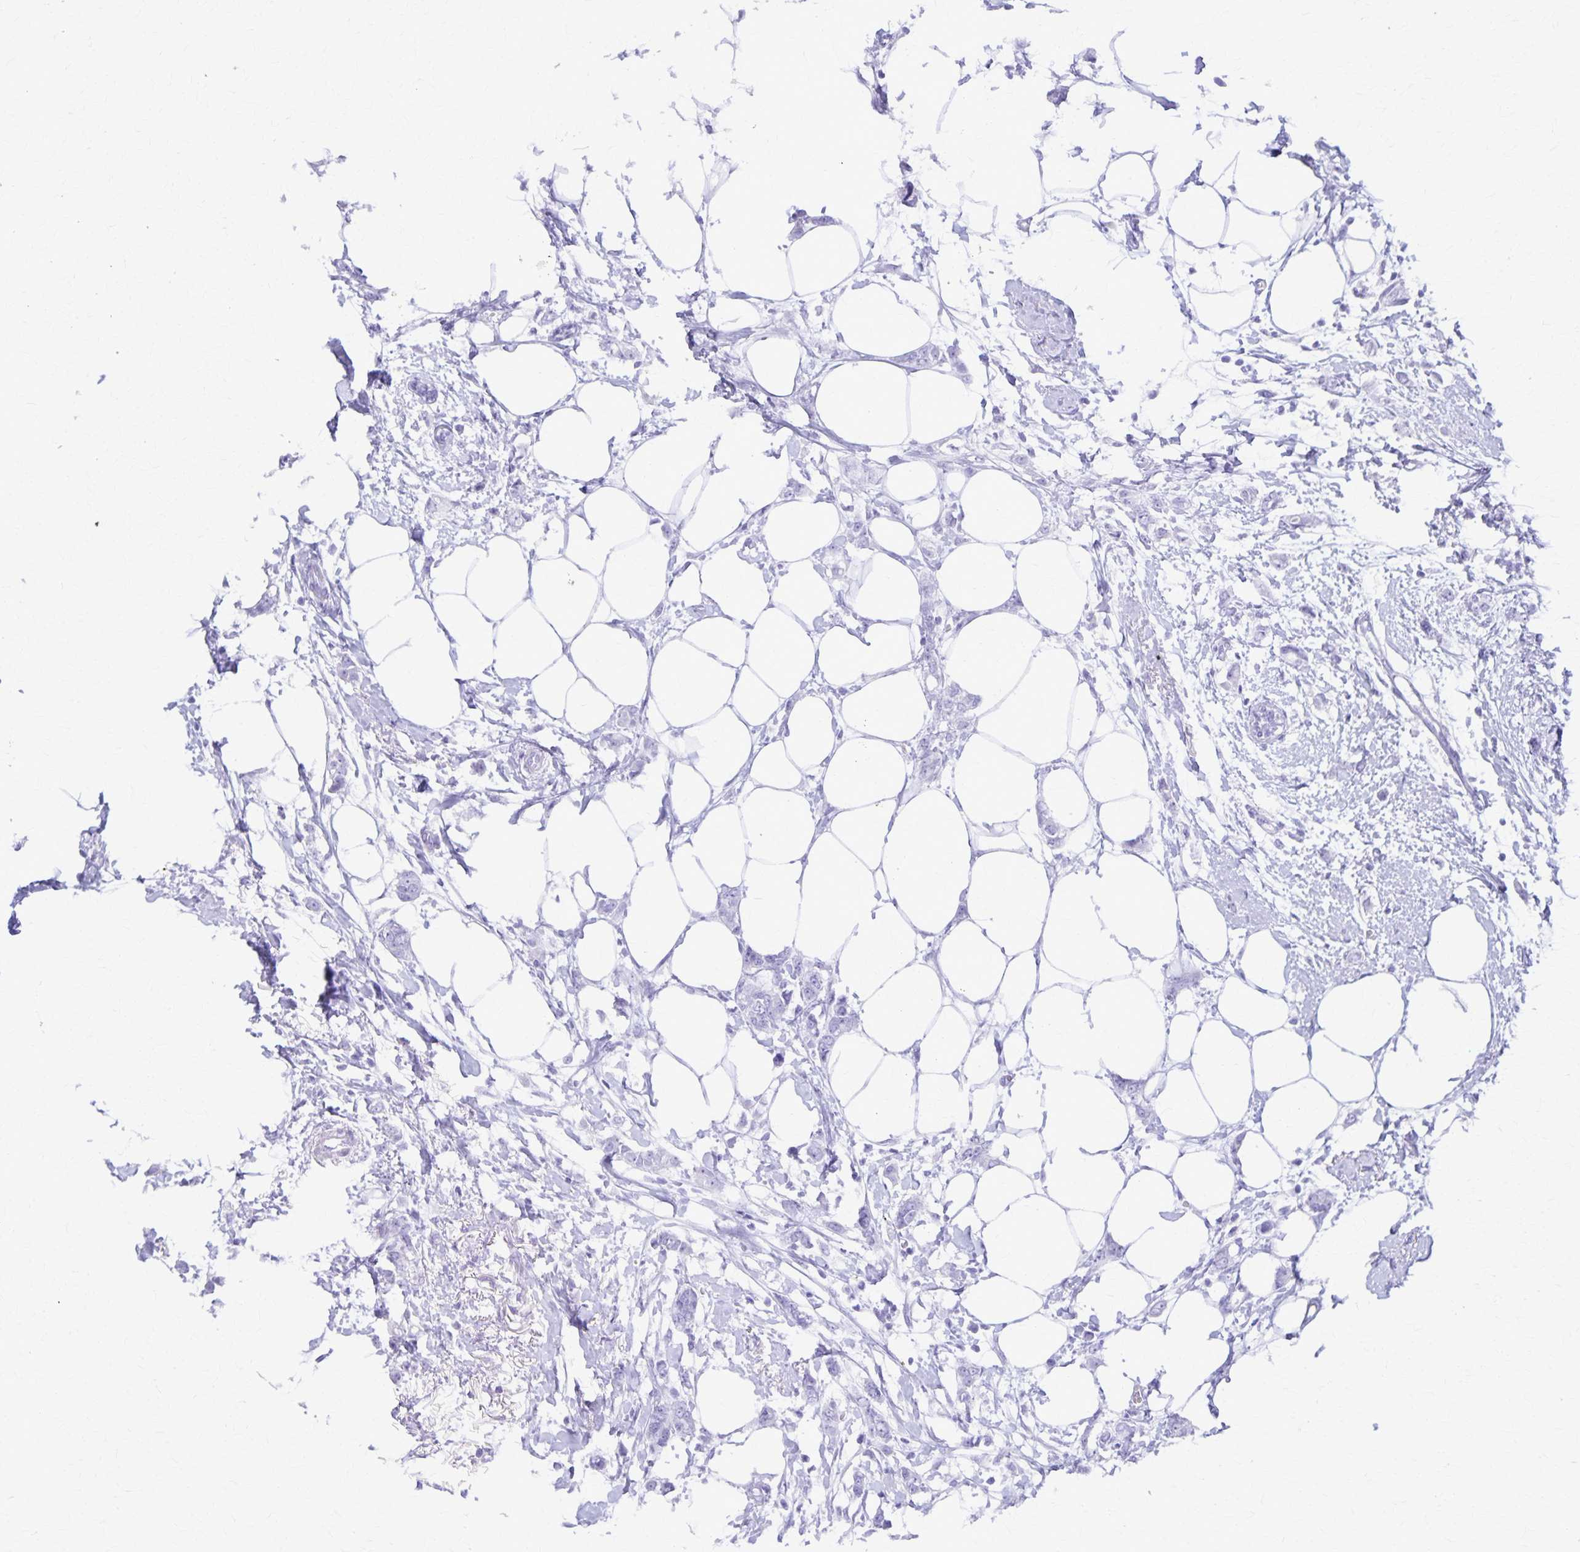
{"staining": {"intensity": "negative", "quantity": "none", "location": "none"}, "tissue": "breast cancer", "cell_type": "Tumor cells", "image_type": "cancer", "snomed": [{"axis": "morphology", "description": "Duct carcinoma"}, {"axis": "topography", "description": "Breast"}], "caption": "High power microscopy image of an immunohistochemistry (IHC) photomicrograph of breast invasive ductal carcinoma, revealing no significant expression in tumor cells.", "gene": "DEFA5", "patient": {"sex": "female", "age": 40}}